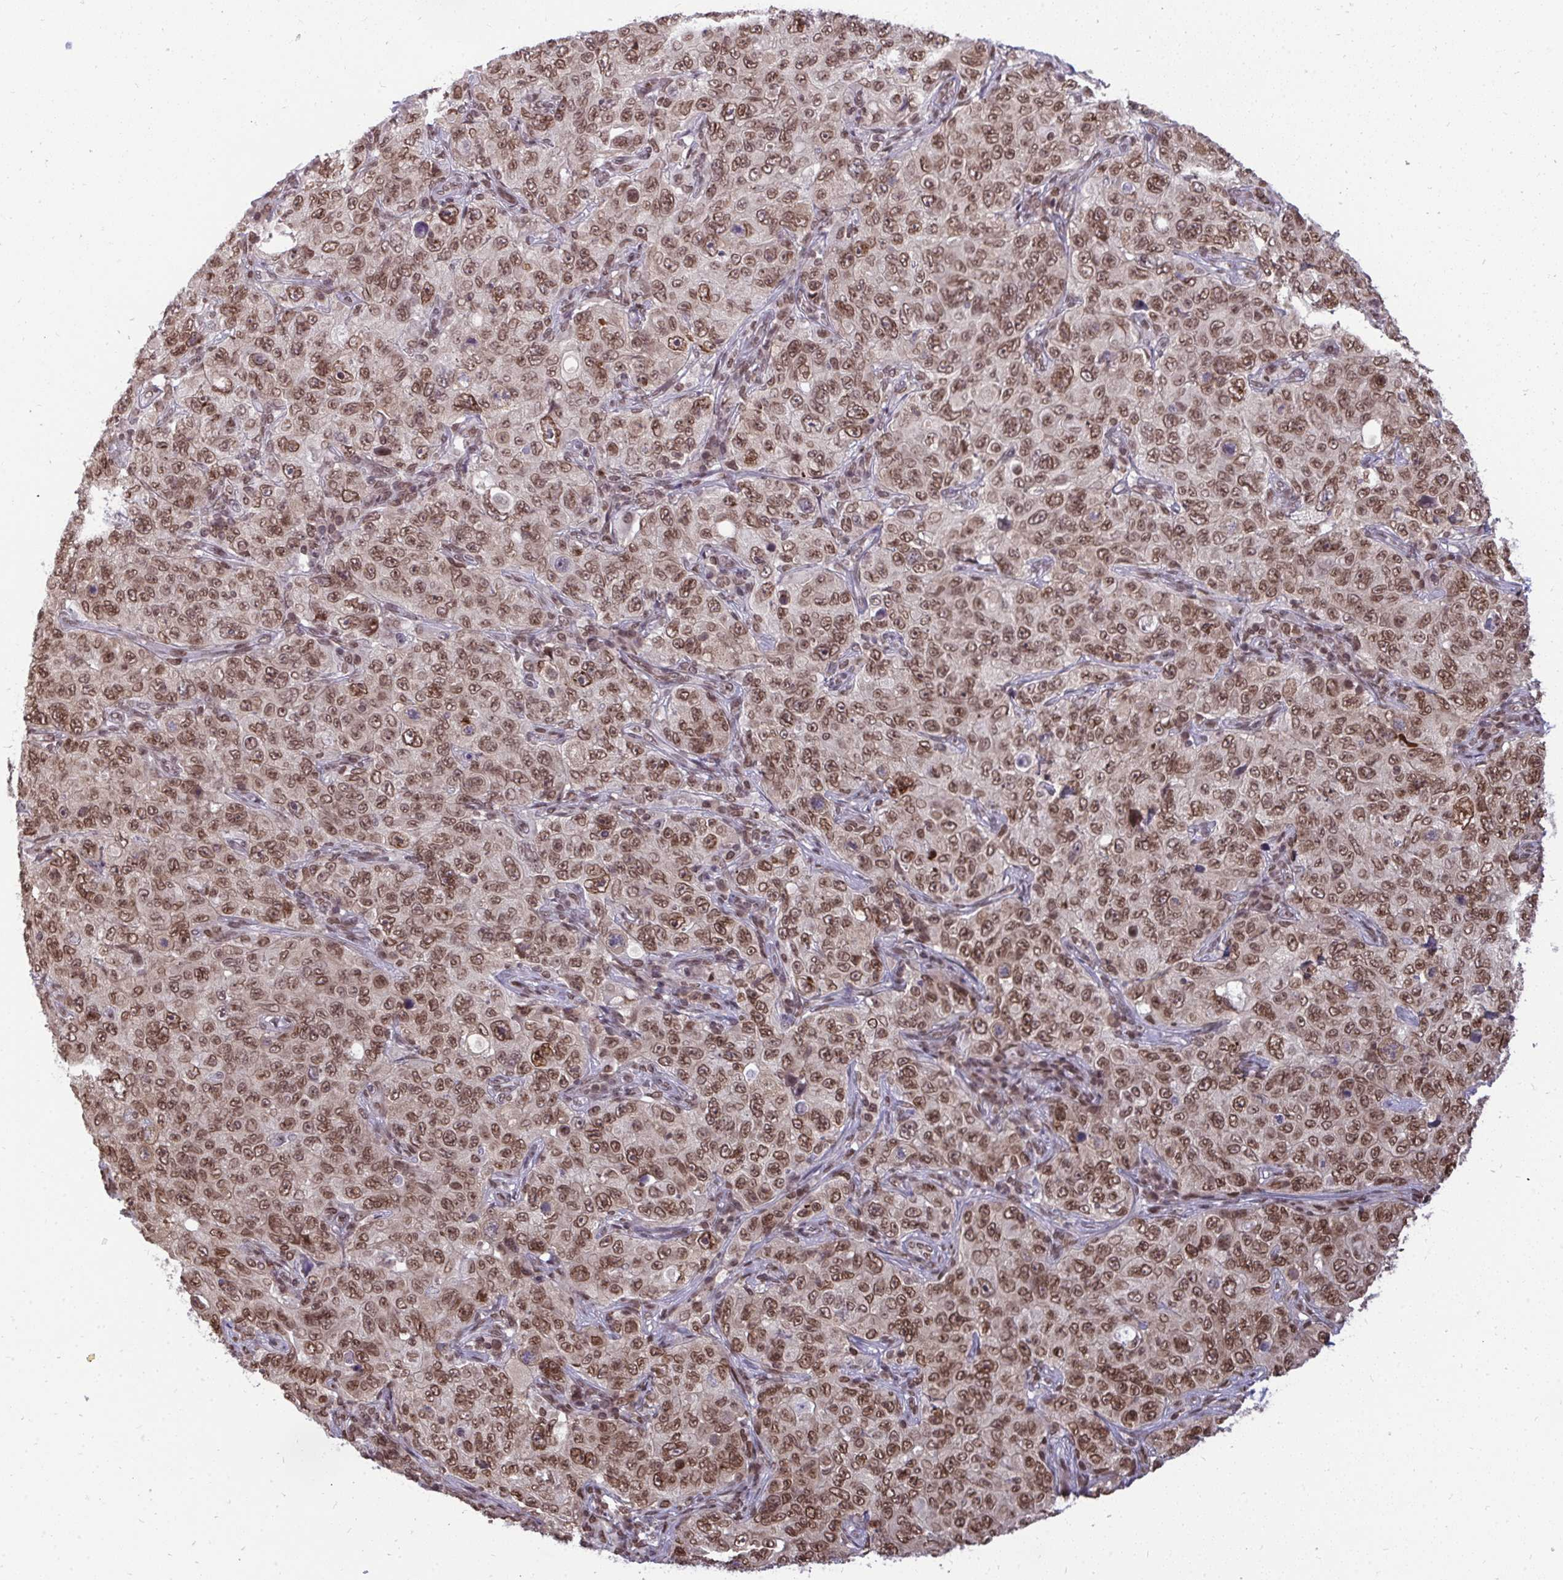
{"staining": {"intensity": "moderate", "quantity": ">75%", "location": "nuclear"}, "tissue": "pancreatic cancer", "cell_type": "Tumor cells", "image_type": "cancer", "snomed": [{"axis": "morphology", "description": "Adenocarcinoma, NOS"}, {"axis": "topography", "description": "Pancreas"}], "caption": "Pancreatic cancer (adenocarcinoma) stained for a protein demonstrates moderate nuclear positivity in tumor cells.", "gene": "JPT1", "patient": {"sex": "male", "age": 68}}